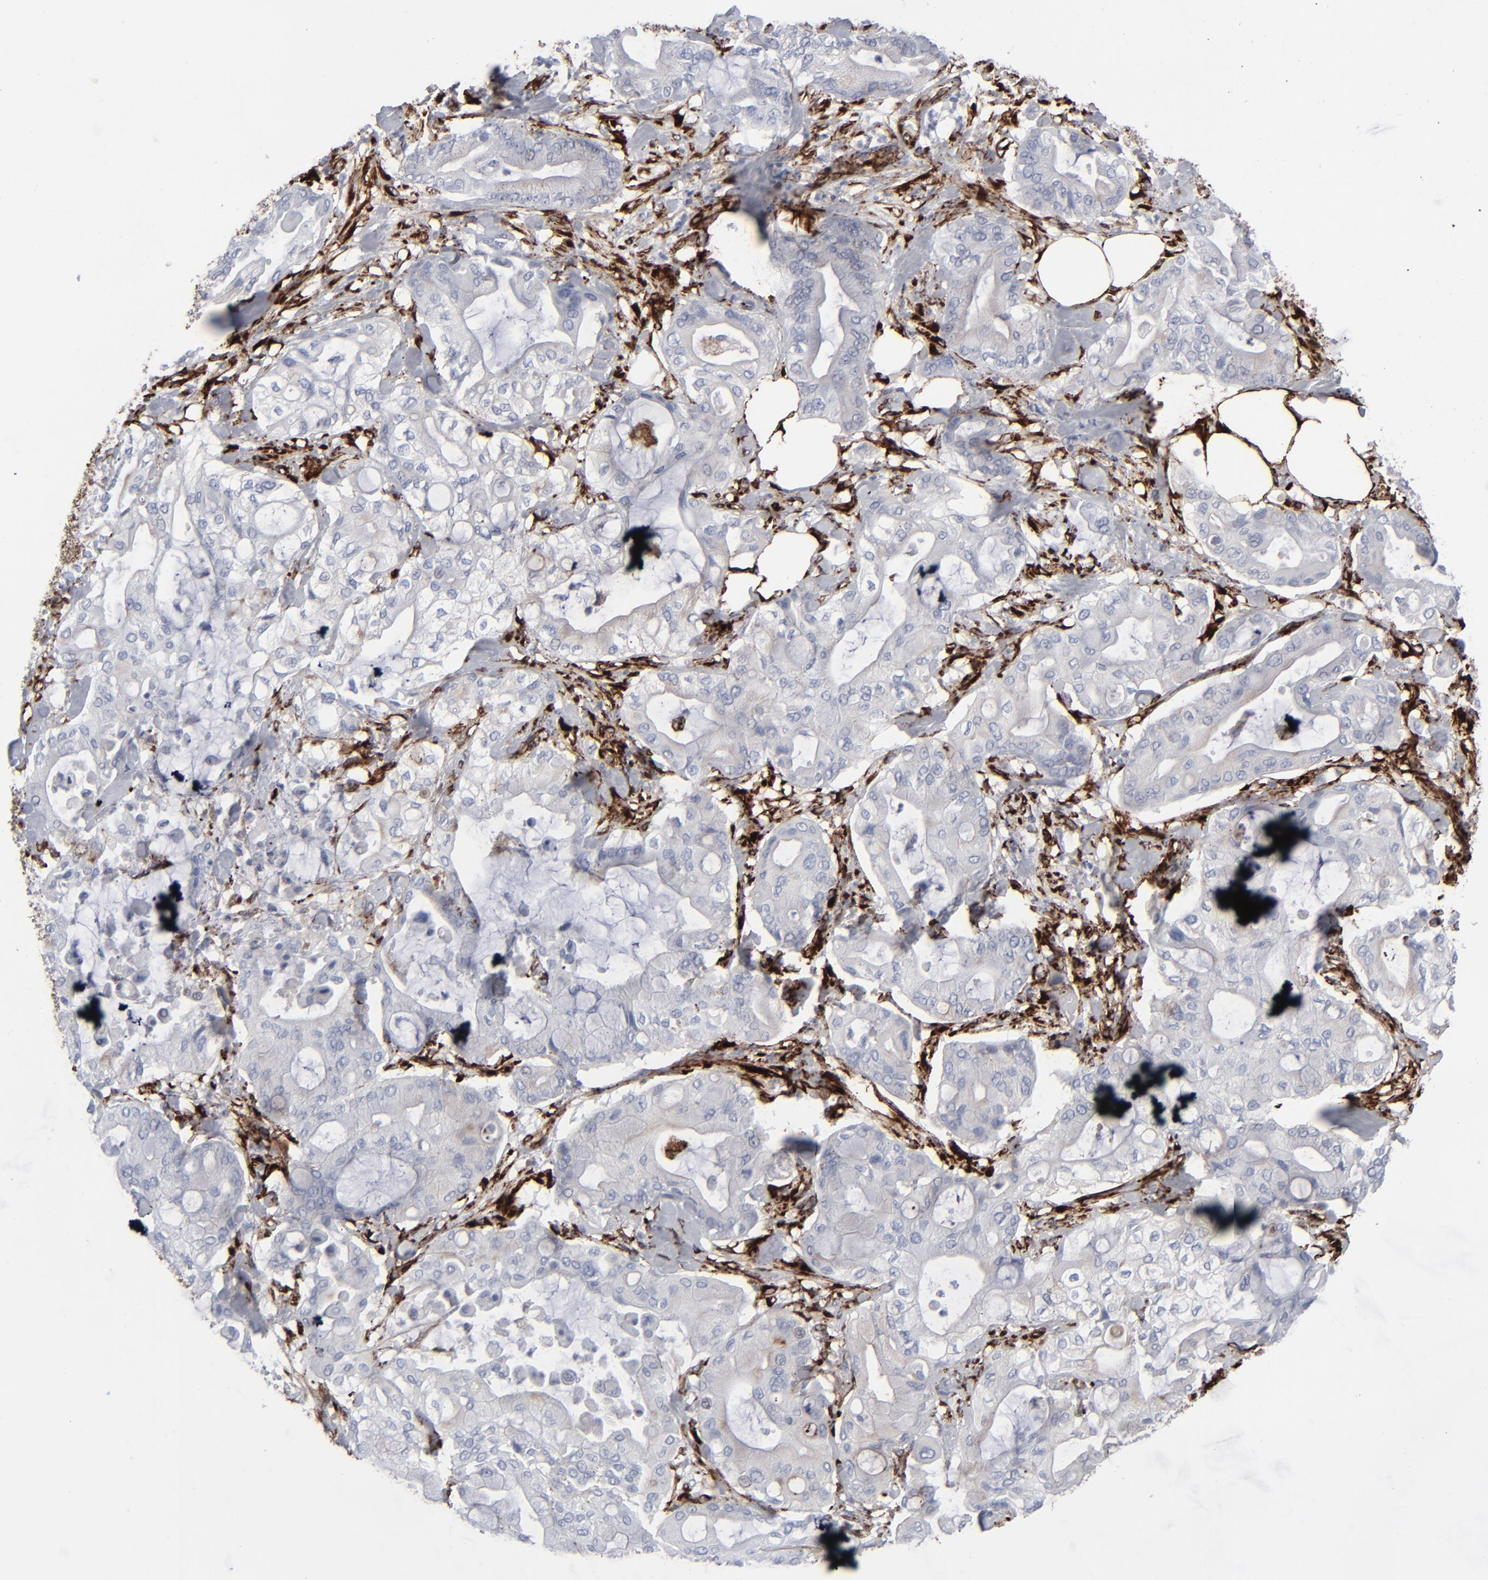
{"staining": {"intensity": "weak", "quantity": "<25%", "location": "cytoplasmic/membranous"}, "tissue": "pancreatic cancer", "cell_type": "Tumor cells", "image_type": "cancer", "snomed": [{"axis": "morphology", "description": "Adenocarcinoma, NOS"}, {"axis": "morphology", "description": "Adenocarcinoma, metastatic, NOS"}, {"axis": "topography", "description": "Lymph node"}, {"axis": "topography", "description": "Pancreas"}, {"axis": "topography", "description": "Duodenum"}], "caption": "Photomicrograph shows no protein positivity in tumor cells of pancreatic cancer tissue.", "gene": "SPARC", "patient": {"sex": "female", "age": 64}}